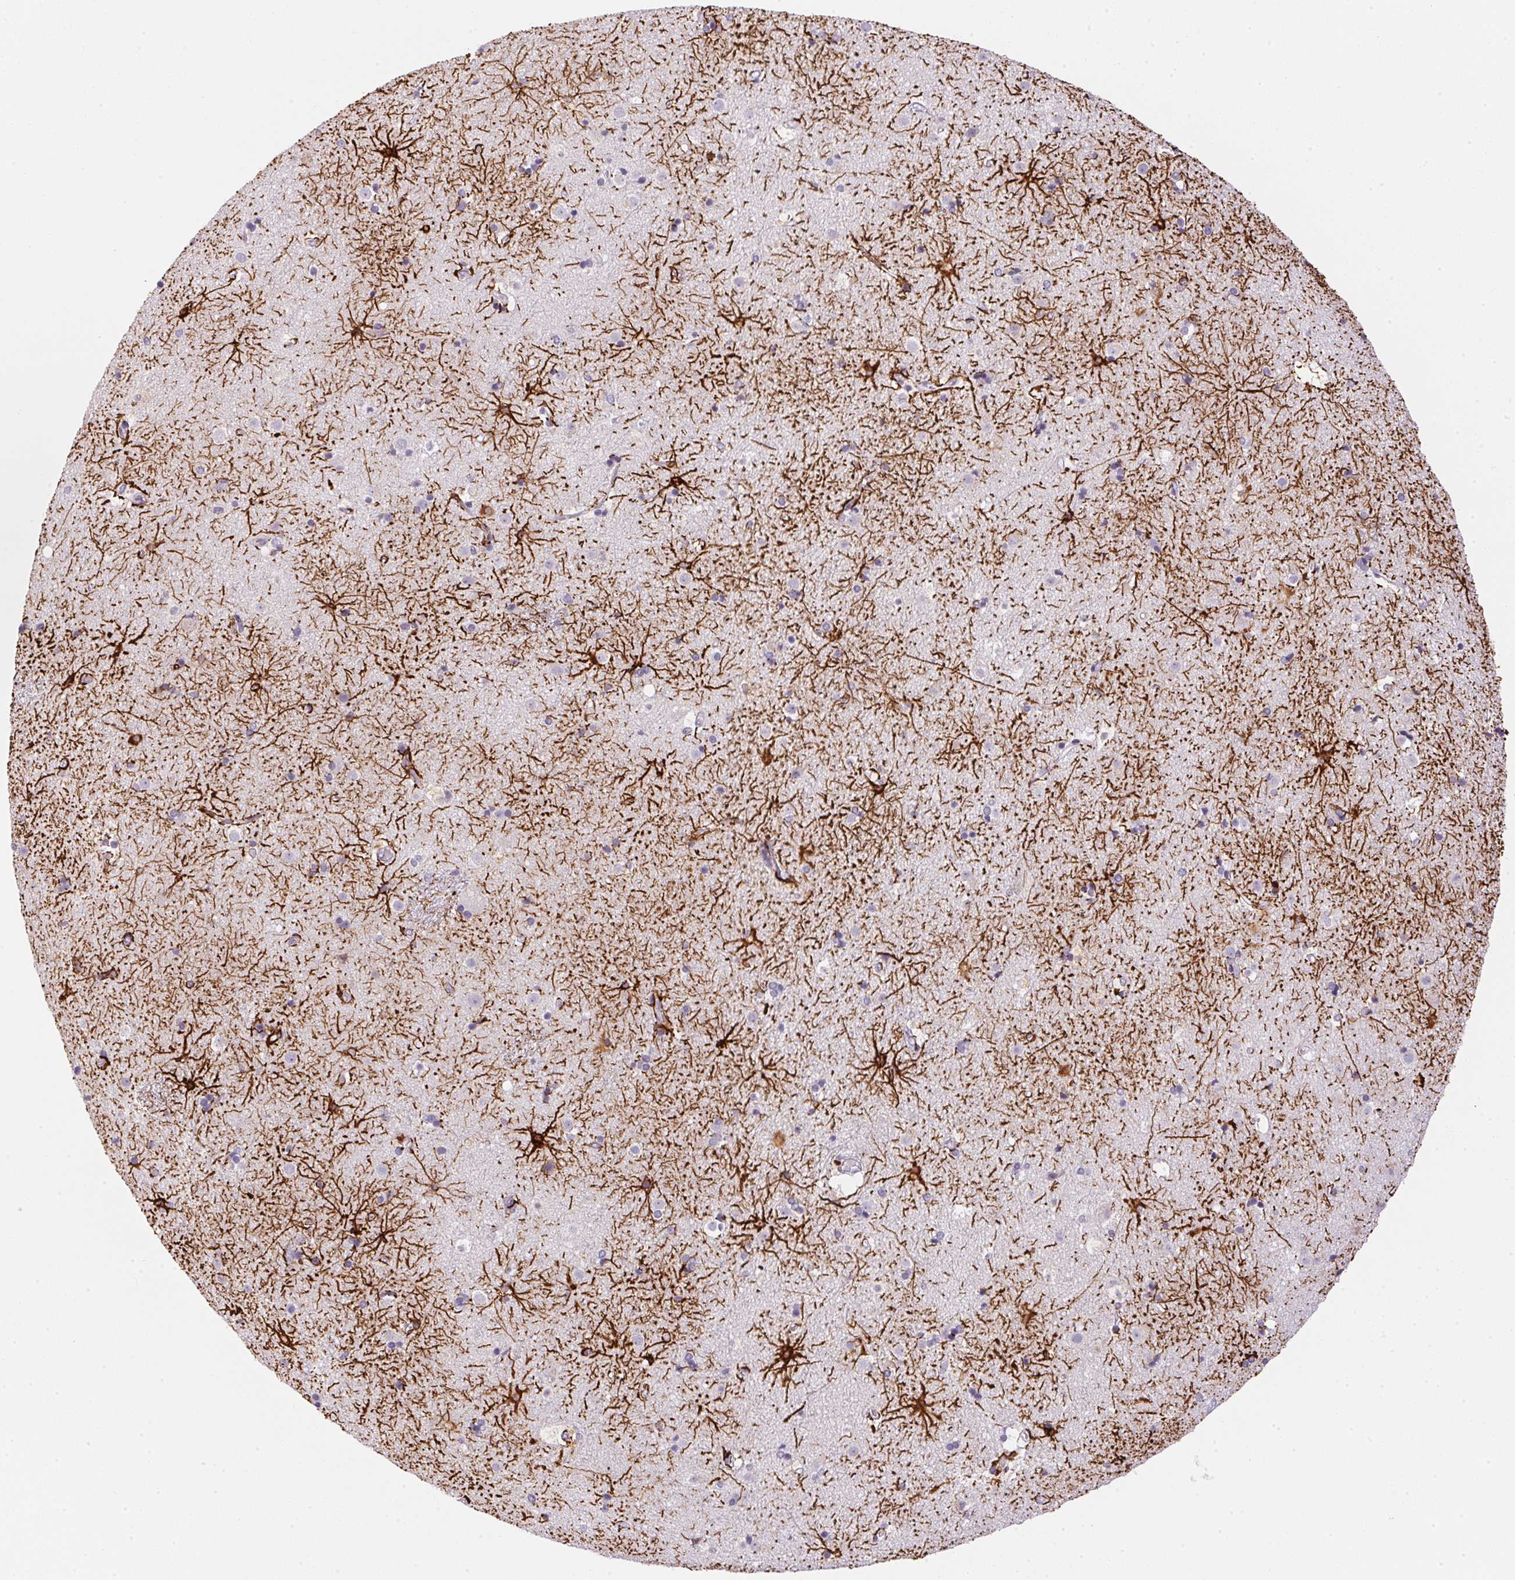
{"staining": {"intensity": "strong", "quantity": "<25%", "location": "cytoplasmic/membranous"}, "tissue": "caudate", "cell_type": "Glial cells", "image_type": "normal", "snomed": [{"axis": "morphology", "description": "Normal tissue, NOS"}, {"axis": "topography", "description": "Lateral ventricle wall"}], "caption": "DAB immunohistochemical staining of normal caudate shows strong cytoplasmic/membranous protein staining in about <25% of glial cells. (DAB (3,3'-diaminobenzidine) IHC, brown staining for protein, blue staining for nuclei).", "gene": "ECPAS", "patient": {"sex": "female", "age": 71}}